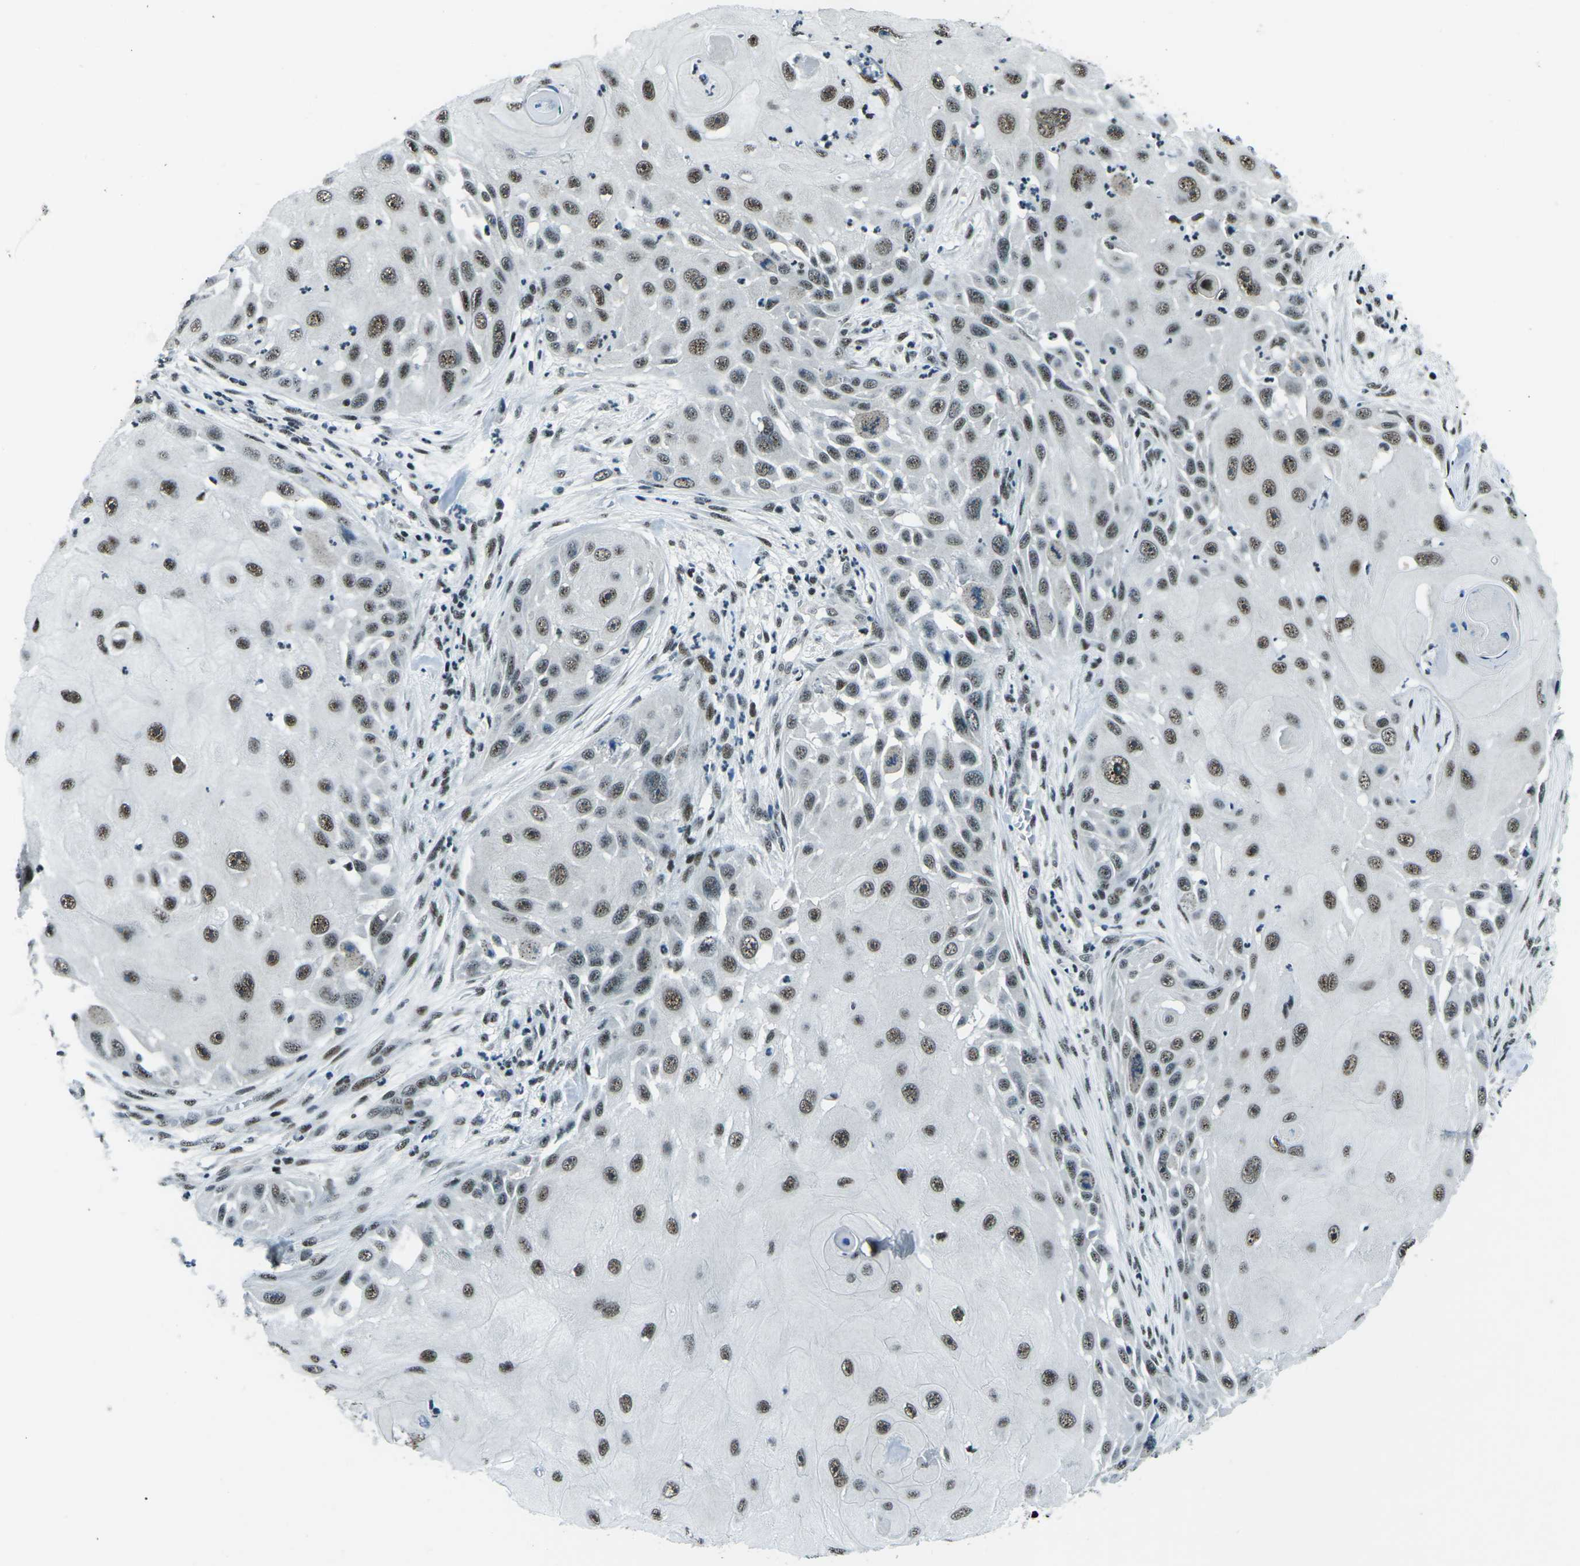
{"staining": {"intensity": "moderate", "quantity": ">75%", "location": "nuclear"}, "tissue": "skin cancer", "cell_type": "Tumor cells", "image_type": "cancer", "snomed": [{"axis": "morphology", "description": "Squamous cell carcinoma, NOS"}, {"axis": "topography", "description": "Skin"}], "caption": "The histopathology image shows a brown stain indicating the presence of a protein in the nuclear of tumor cells in skin cancer (squamous cell carcinoma).", "gene": "RBL2", "patient": {"sex": "female", "age": 44}}